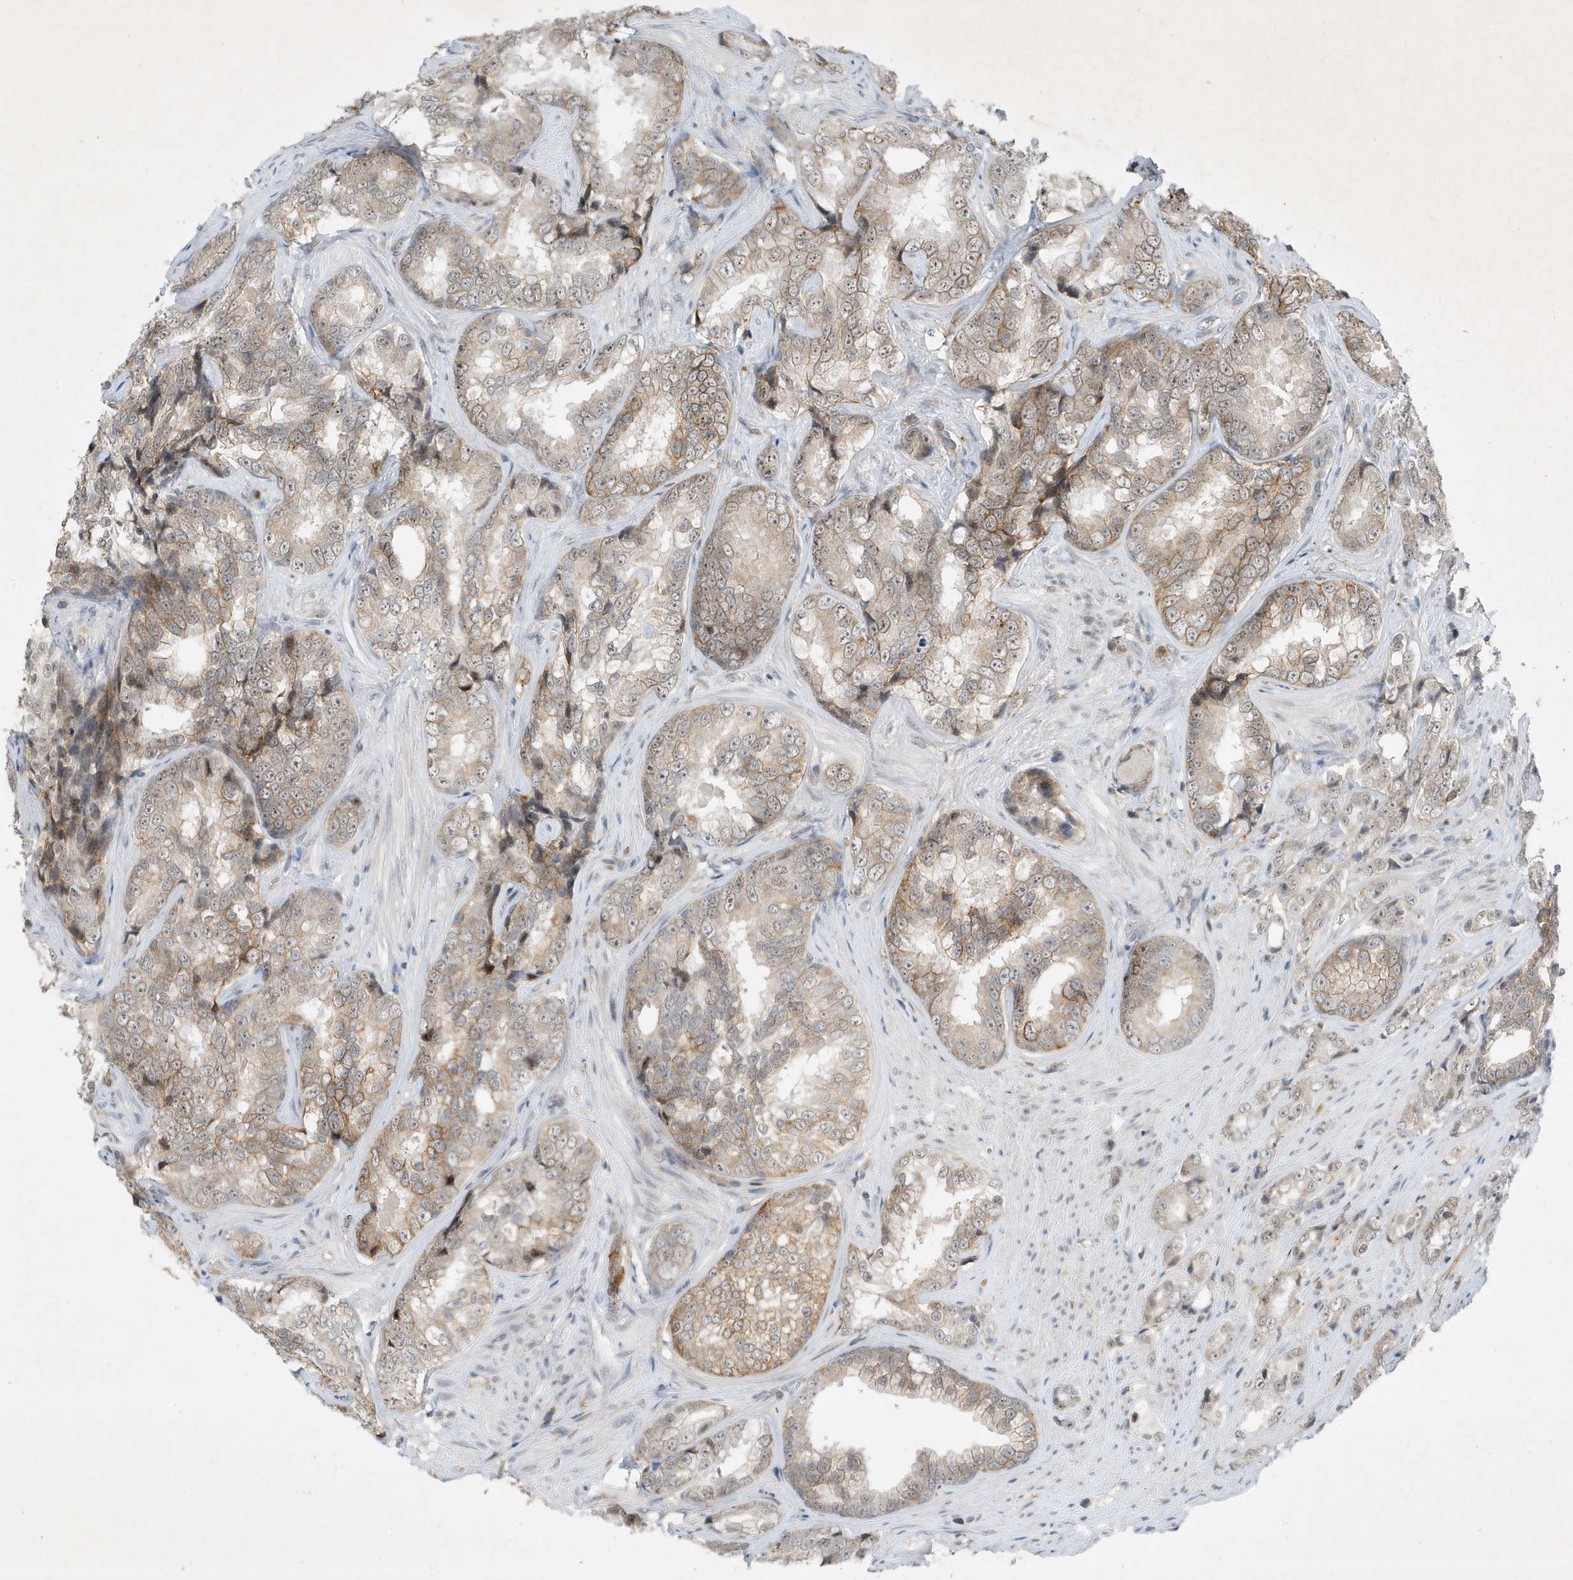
{"staining": {"intensity": "weak", "quantity": "25%-75%", "location": "cytoplasmic/membranous"}, "tissue": "prostate cancer", "cell_type": "Tumor cells", "image_type": "cancer", "snomed": [{"axis": "morphology", "description": "Adenocarcinoma, High grade"}, {"axis": "topography", "description": "Prostate"}], "caption": "Human prostate cancer (adenocarcinoma (high-grade)) stained with a protein marker displays weak staining in tumor cells.", "gene": "MAST3", "patient": {"sex": "male", "age": 66}}